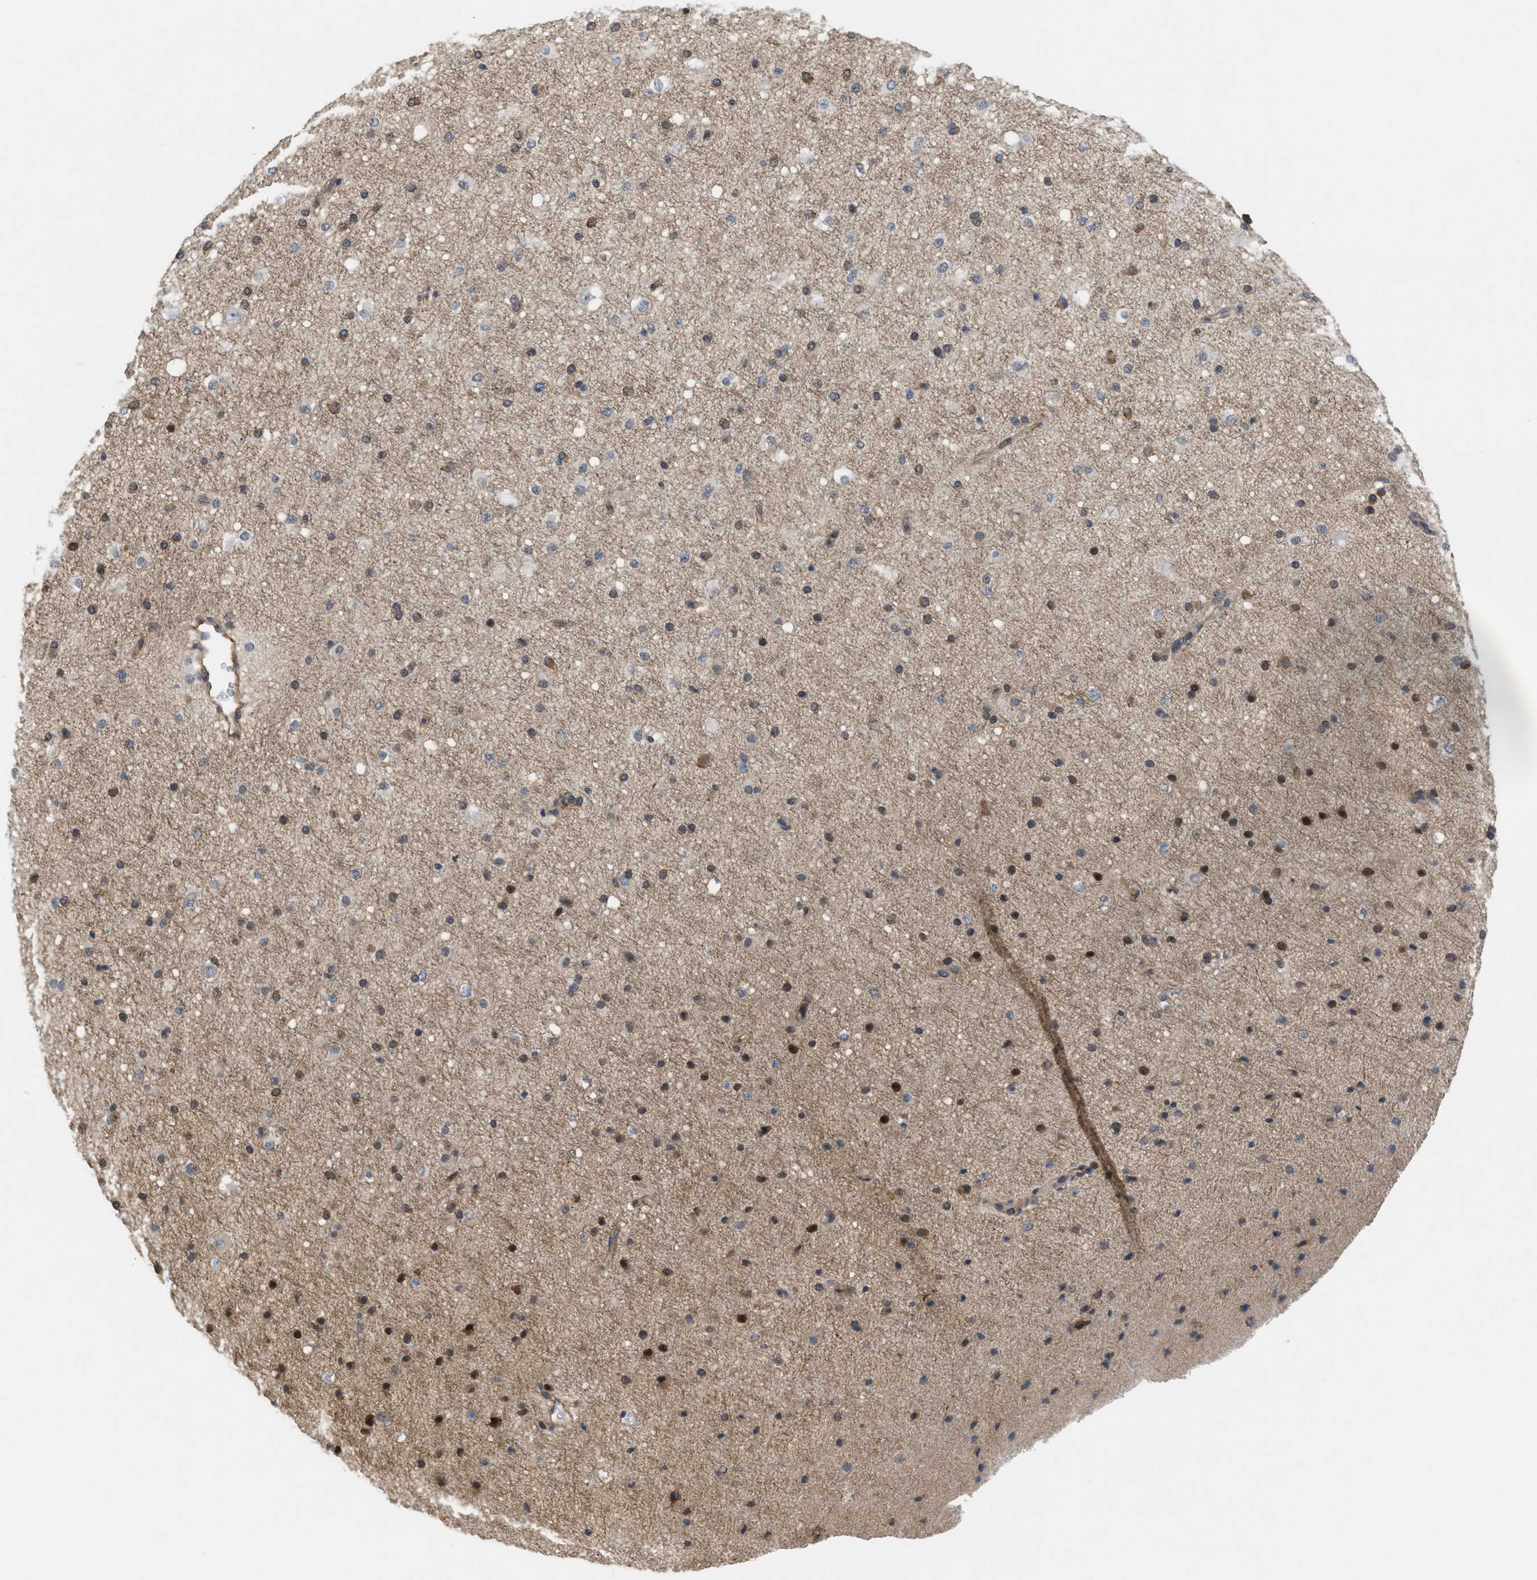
{"staining": {"intensity": "weak", "quantity": ">75%", "location": "cytoplasmic/membranous"}, "tissue": "cerebral cortex", "cell_type": "Endothelial cells", "image_type": "normal", "snomed": [{"axis": "morphology", "description": "Normal tissue, NOS"}, {"axis": "morphology", "description": "Developmental malformation"}, {"axis": "topography", "description": "Cerebral cortex"}], "caption": "Human cerebral cortex stained for a protein (brown) reveals weak cytoplasmic/membranous positive positivity in approximately >75% of endothelial cells.", "gene": "MFSD6", "patient": {"sex": "female", "age": 30}}